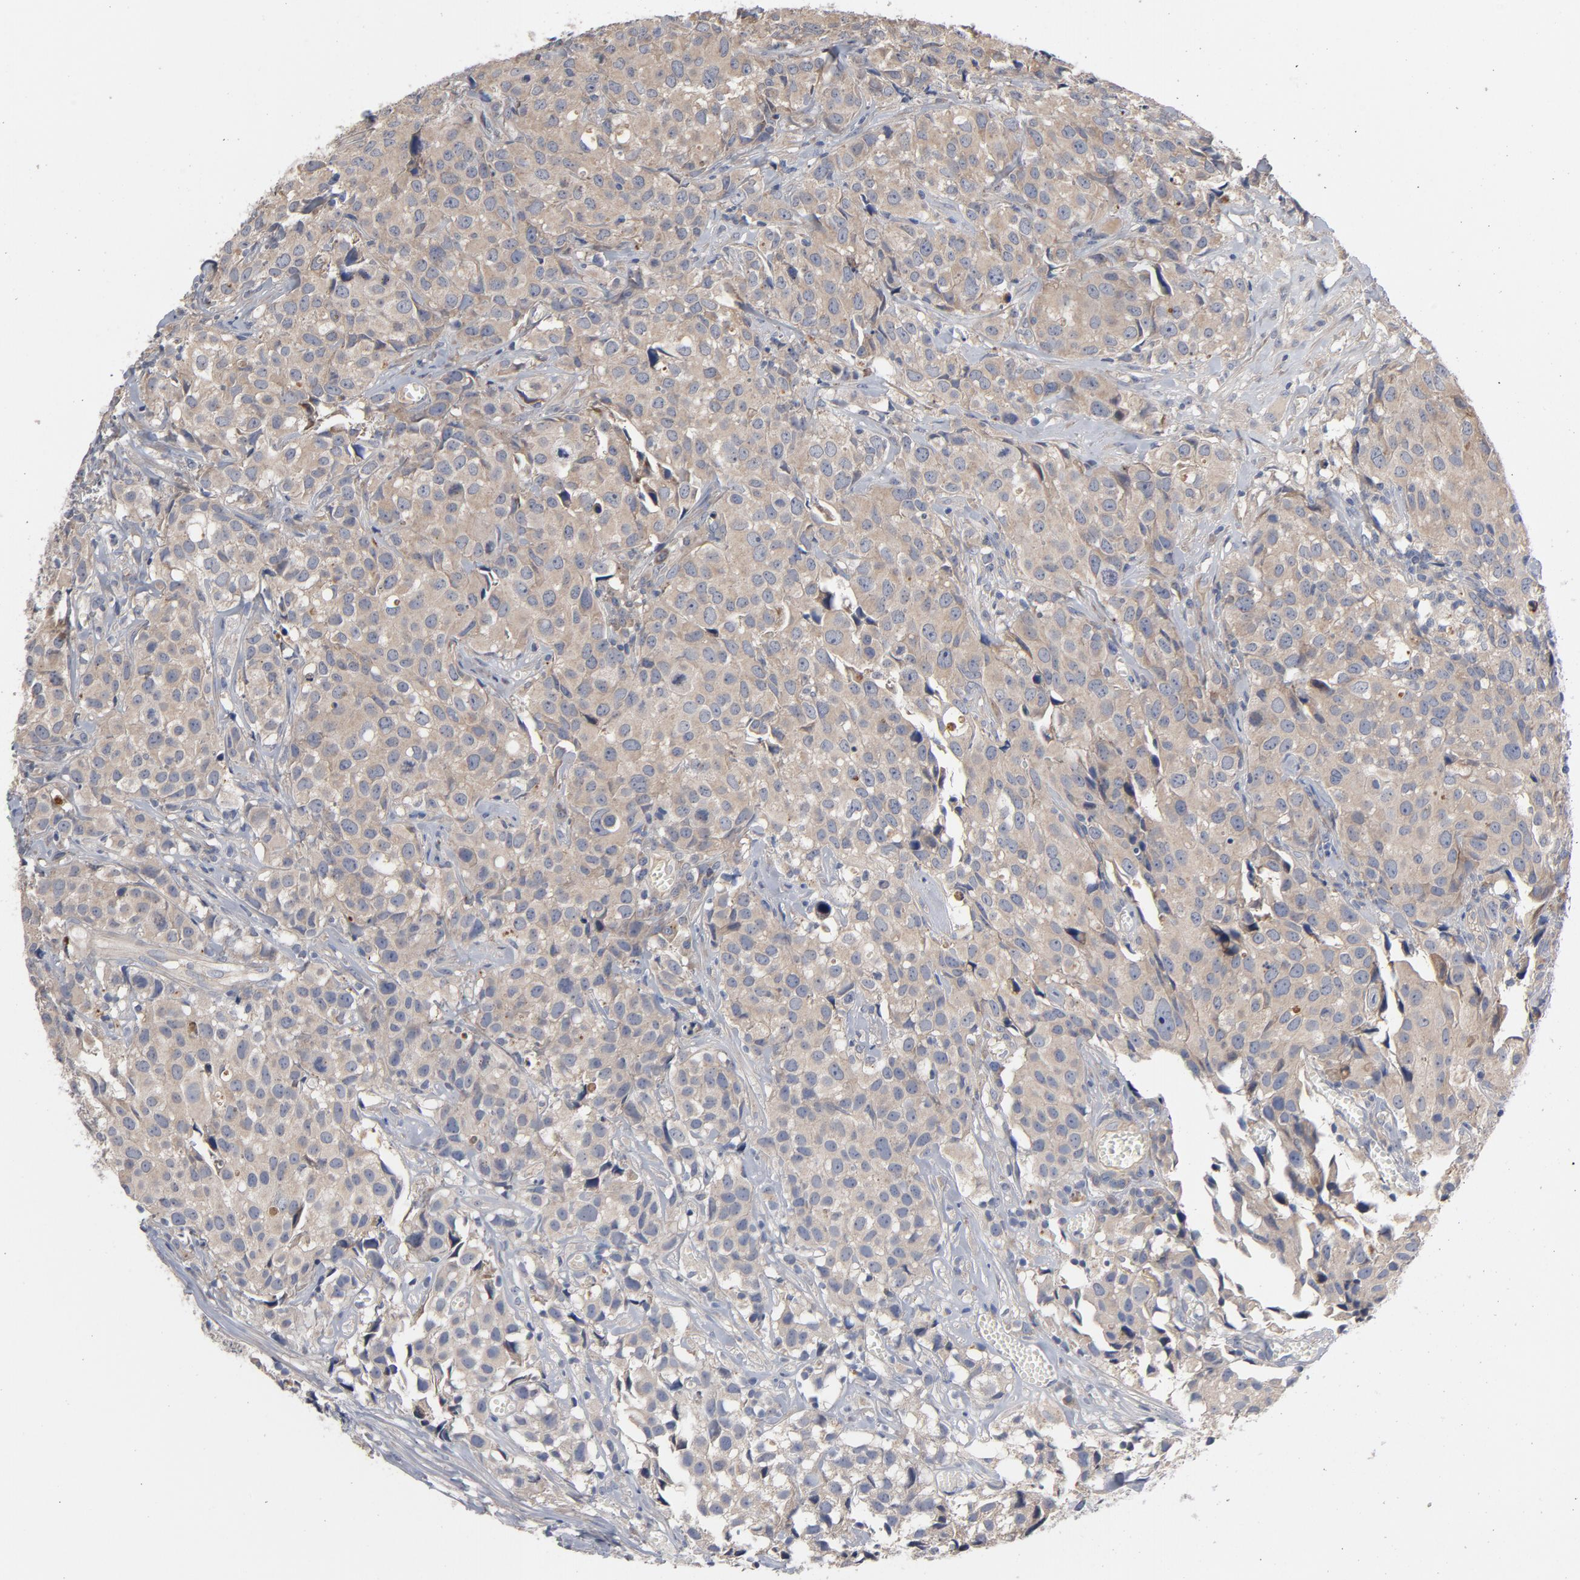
{"staining": {"intensity": "weak", "quantity": ">75%", "location": "cytoplasmic/membranous"}, "tissue": "urothelial cancer", "cell_type": "Tumor cells", "image_type": "cancer", "snomed": [{"axis": "morphology", "description": "Urothelial carcinoma, High grade"}, {"axis": "topography", "description": "Urinary bladder"}], "caption": "Urothelial carcinoma (high-grade) stained with a brown dye exhibits weak cytoplasmic/membranous positive expression in approximately >75% of tumor cells.", "gene": "CCDC134", "patient": {"sex": "female", "age": 75}}